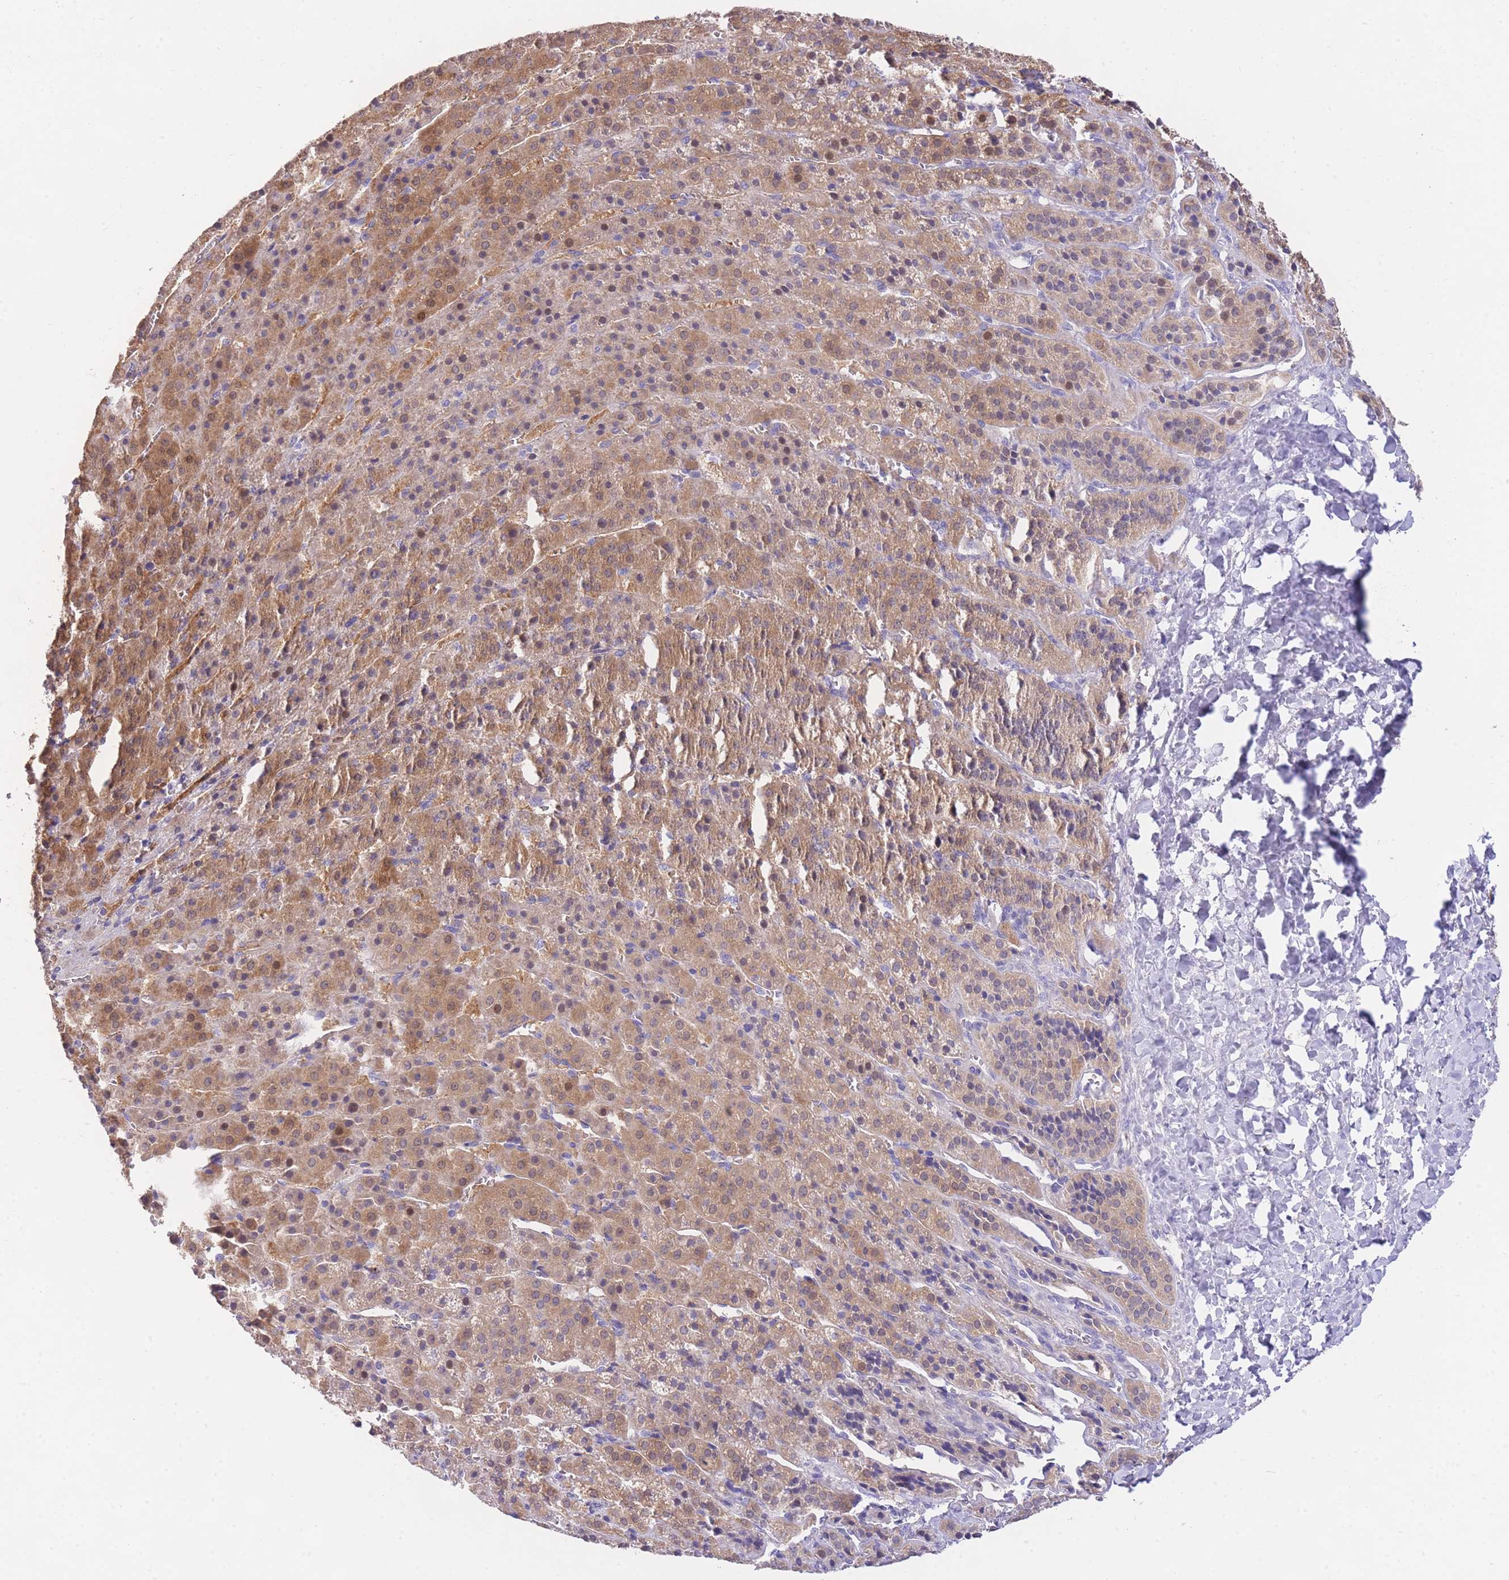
{"staining": {"intensity": "moderate", "quantity": ">75%", "location": "cytoplasmic/membranous,nuclear"}, "tissue": "adrenal gland", "cell_type": "Glandular cells", "image_type": "normal", "snomed": [{"axis": "morphology", "description": "Normal tissue, NOS"}, {"axis": "topography", "description": "Adrenal gland"}], "caption": "Protein expression by IHC shows moderate cytoplasmic/membranous,nuclear expression in about >75% of glandular cells in unremarkable adrenal gland. (Brightfield microscopy of DAB IHC at high magnification).", "gene": "PGM1", "patient": {"sex": "female", "age": 41}}